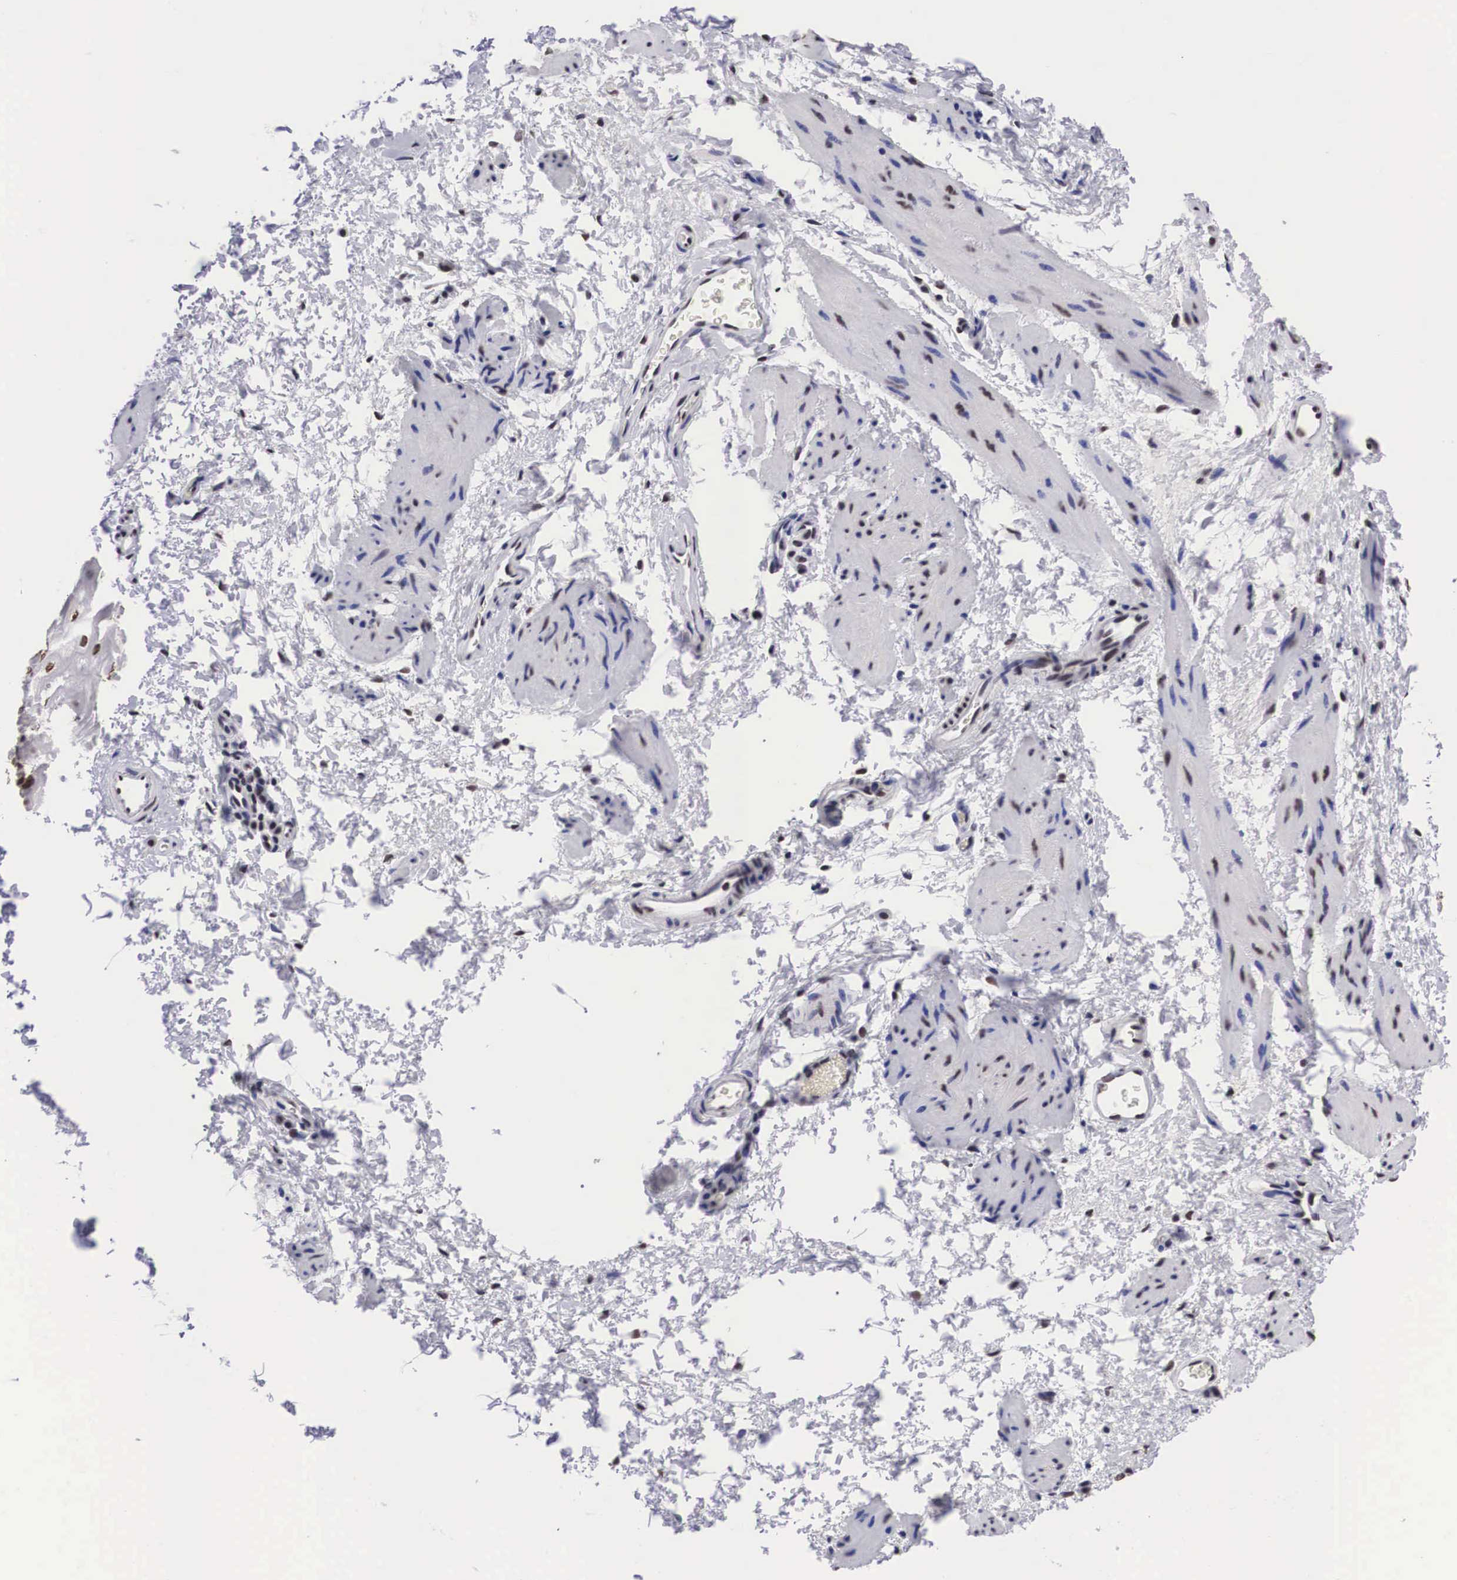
{"staining": {"intensity": "strong", "quantity": ">75%", "location": "nuclear"}, "tissue": "esophagus", "cell_type": "Squamous epithelial cells", "image_type": "normal", "snomed": [{"axis": "morphology", "description": "Normal tissue, NOS"}, {"axis": "topography", "description": "Esophagus"}], "caption": "About >75% of squamous epithelial cells in normal human esophagus show strong nuclear protein positivity as visualized by brown immunohistochemical staining.", "gene": "SF3A1", "patient": {"sex": "female", "age": 61}}